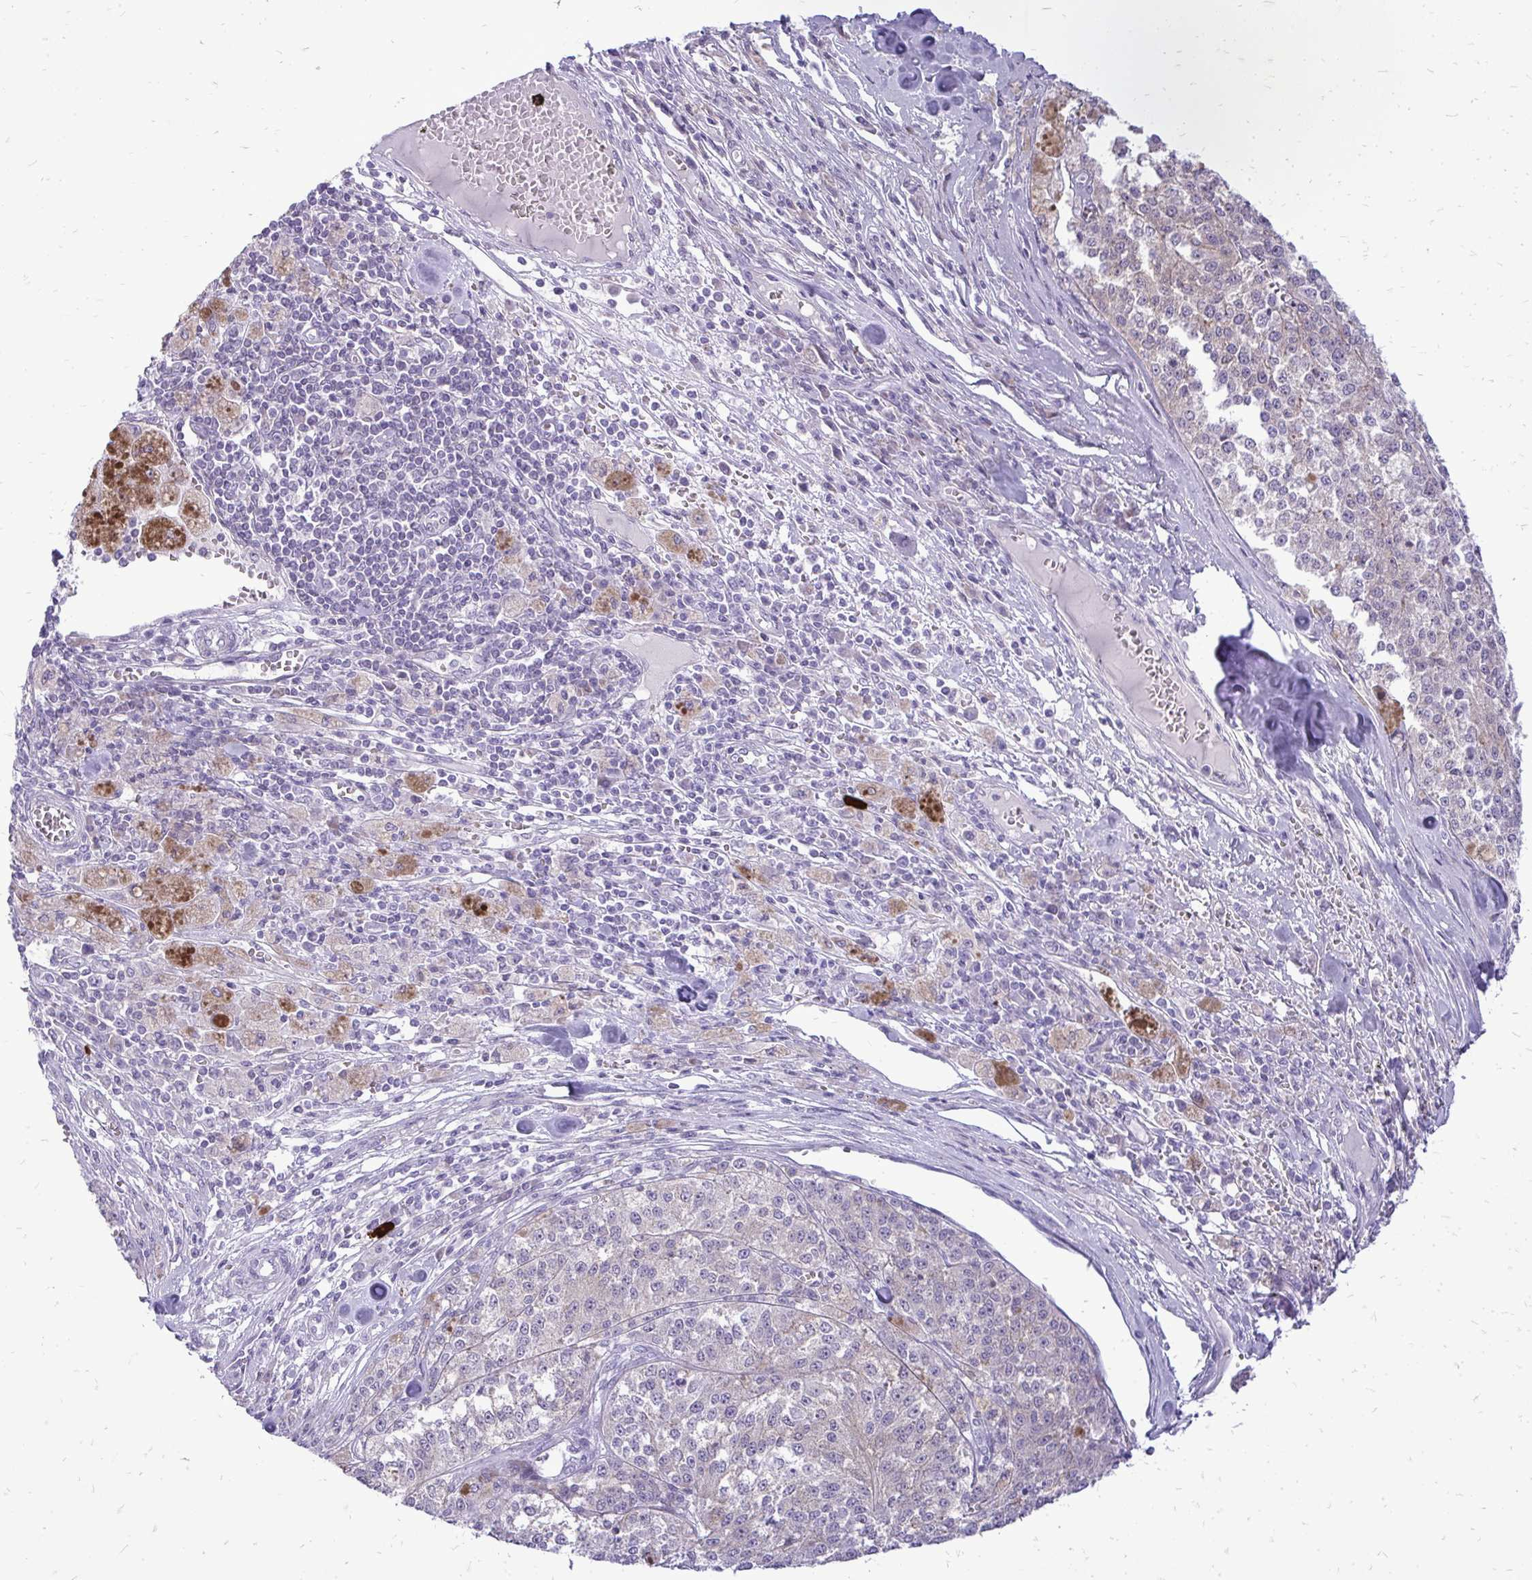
{"staining": {"intensity": "negative", "quantity": "none", "location": "none"}, "tissue": "melanoma", "cell_type": "Tumor cells", "image_type": "cancer", "snomed": [{"axis": "morphology", "description": "Malignant melanoma, Metastatic site"}, {"axis": "topography", "description": "Lymph node"}], "caption": "This is an immunohistochemistry histopathology image of malignant melanoma (metastatic site). There is no expression in tumor cells.", "gene": "SPTBN2", "patient": {"sex": "female", "age": 64}}